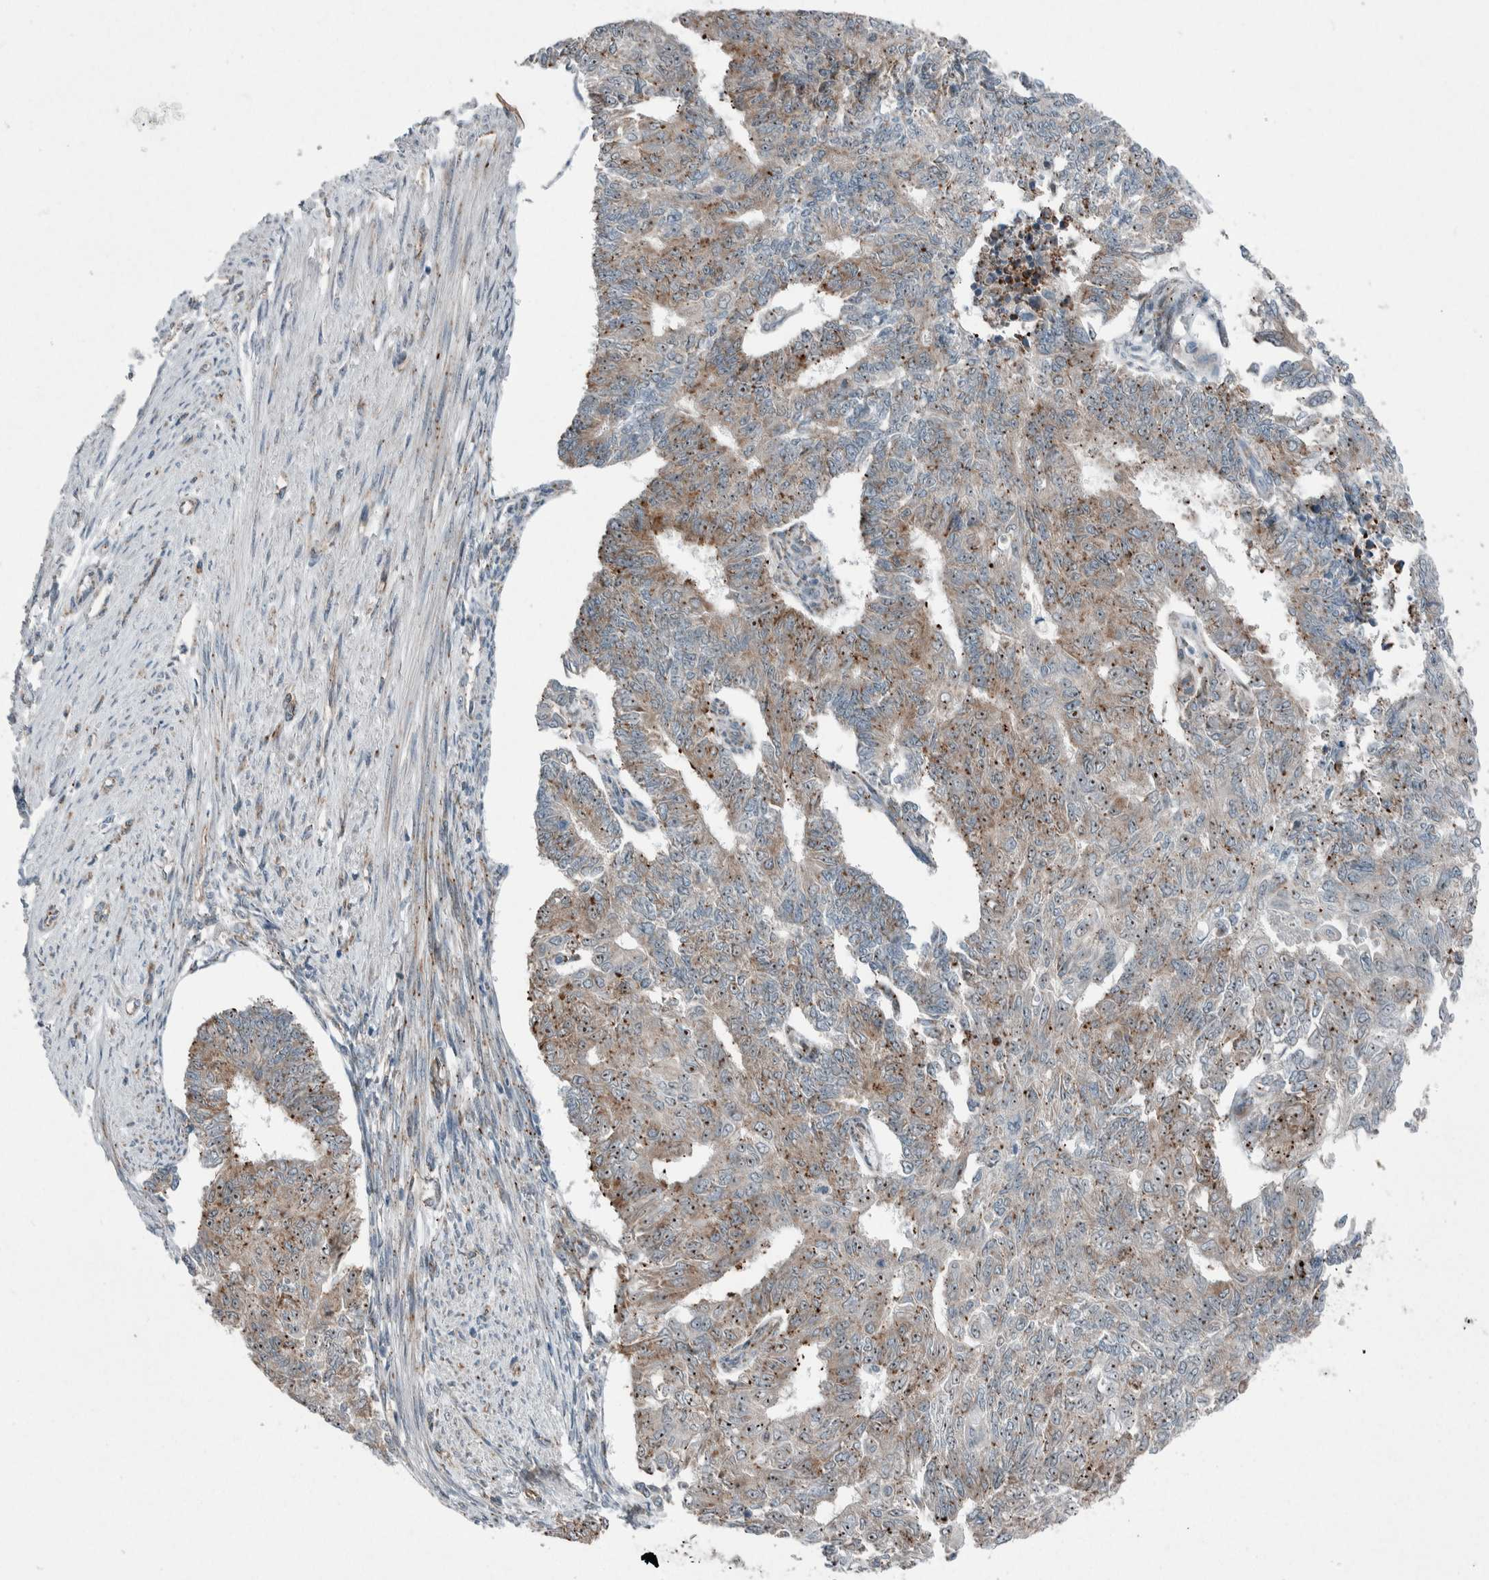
{"staining": {"intensity": "moderate", "quantity": "25%-75%", "location": "cytoplasmic/membranous,nuclear"}, "tissue": "endometrial cancer", "cell_type": "Tumor cells", "image_type": "cancer", "snomed": [{"axis": "morphology", "description": "Adenocarcinoma, NOS"}, {"axis": "topography", "description": "Endometrium"}], "caption": "Endometrial cancer tissue reveals moderate cytoplasmic/membranous and nuclear expression in about 25%-75% of tumor cells", "gene": "USP25", "patient": {"sex": "female", "age": 32}}